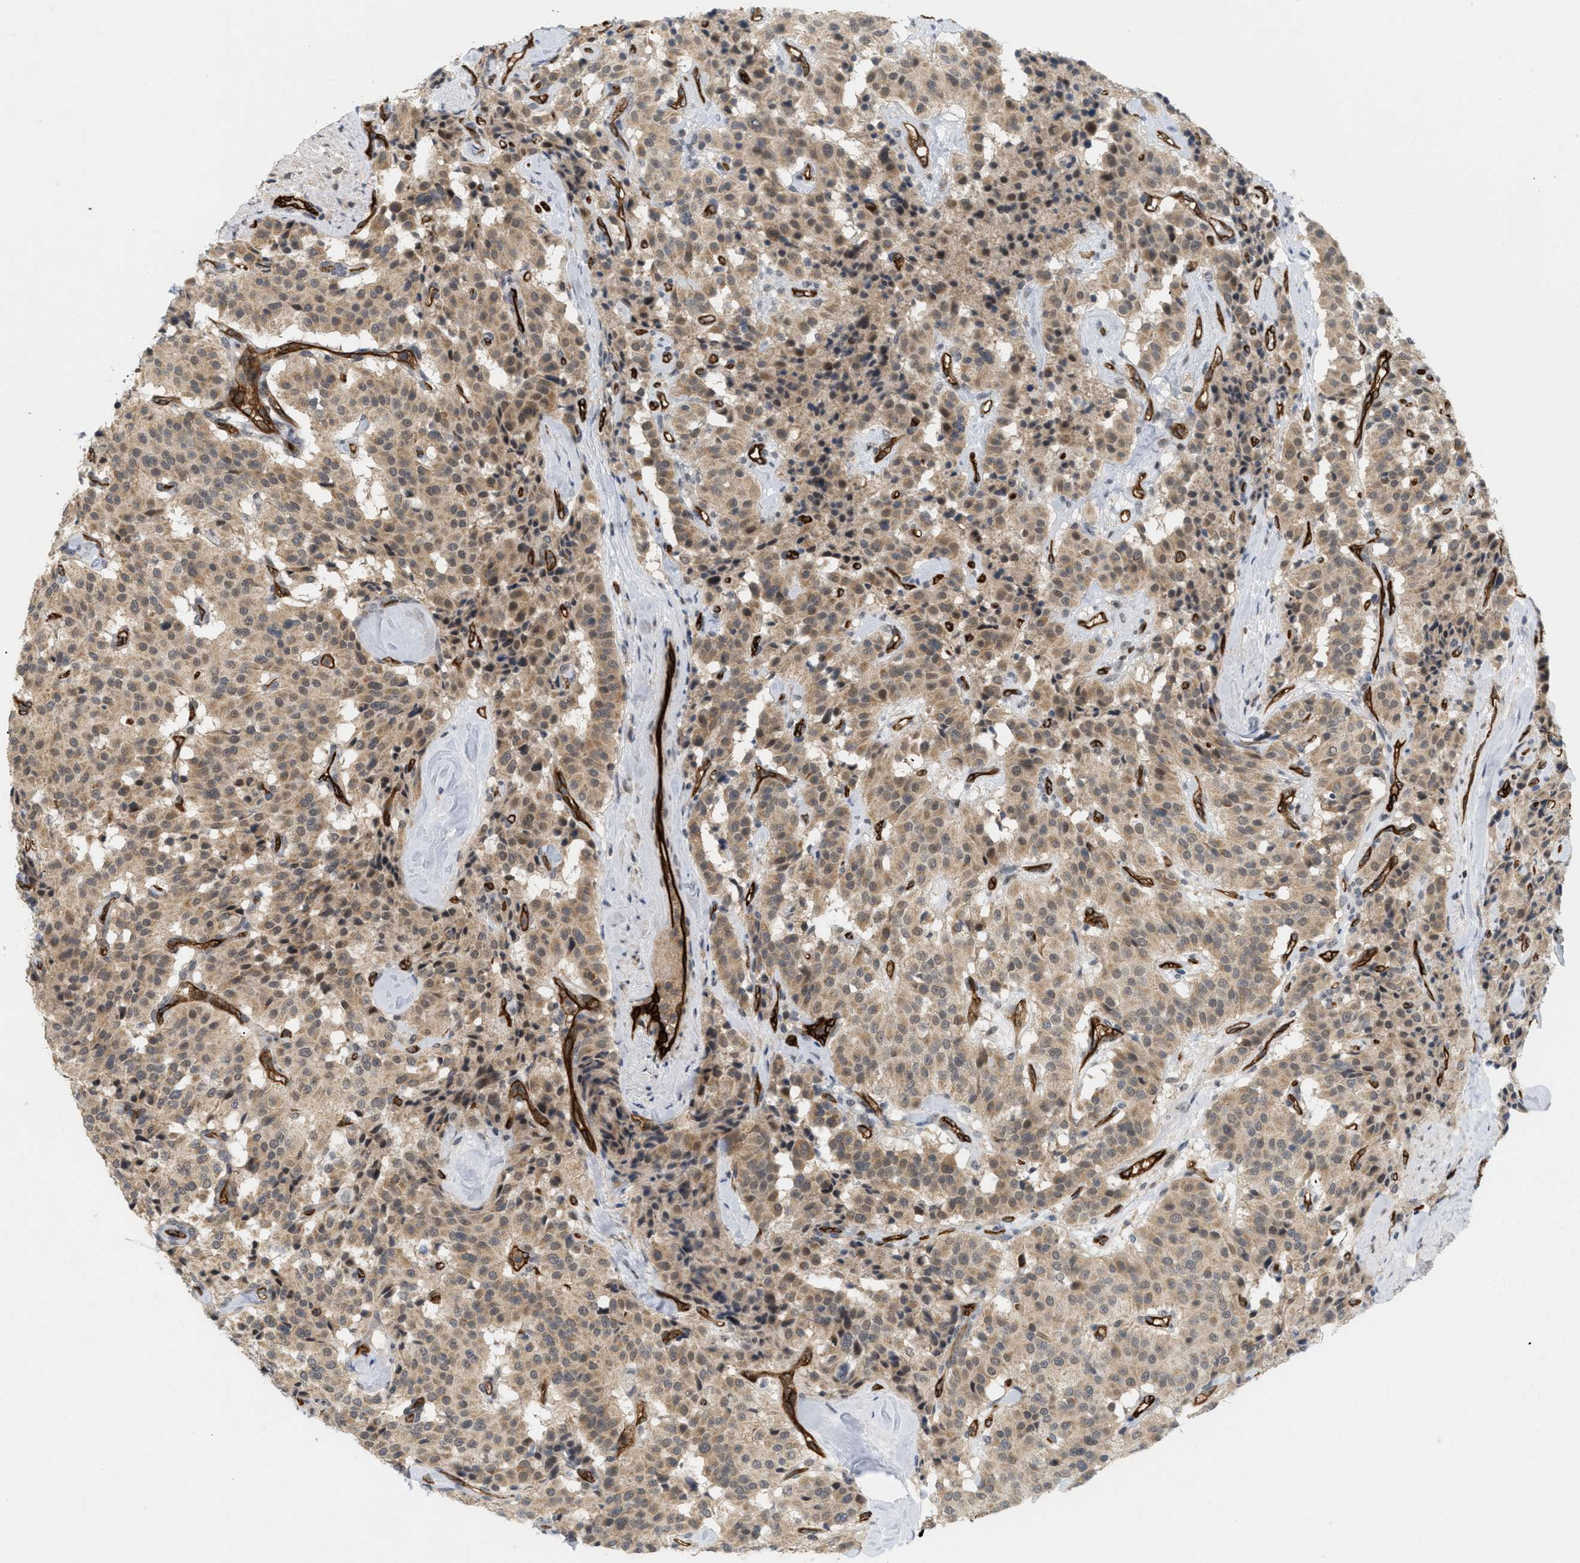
{"staining": {"intensity": "moderate", "quantity": ">75%", "location": "cytoplasmic/membranous"}, "tissue": "carcinoid", "cell_type": "Tumor cells", "image_type": "cancer", "snomed": [{"axis": "morphology", "description": "Carcinoid, malignant, NOS"}, {"axis": "topography", "description": "Lung"}], "caption": "Moderate cytoplasmic/membranous staining for a protein is present in about >75% of tumor cells of carcinoid (malignant) using immunohistochemistry (IHC).", "gene": "PALMD", "patient": {"sex": "male", "age": 30}}